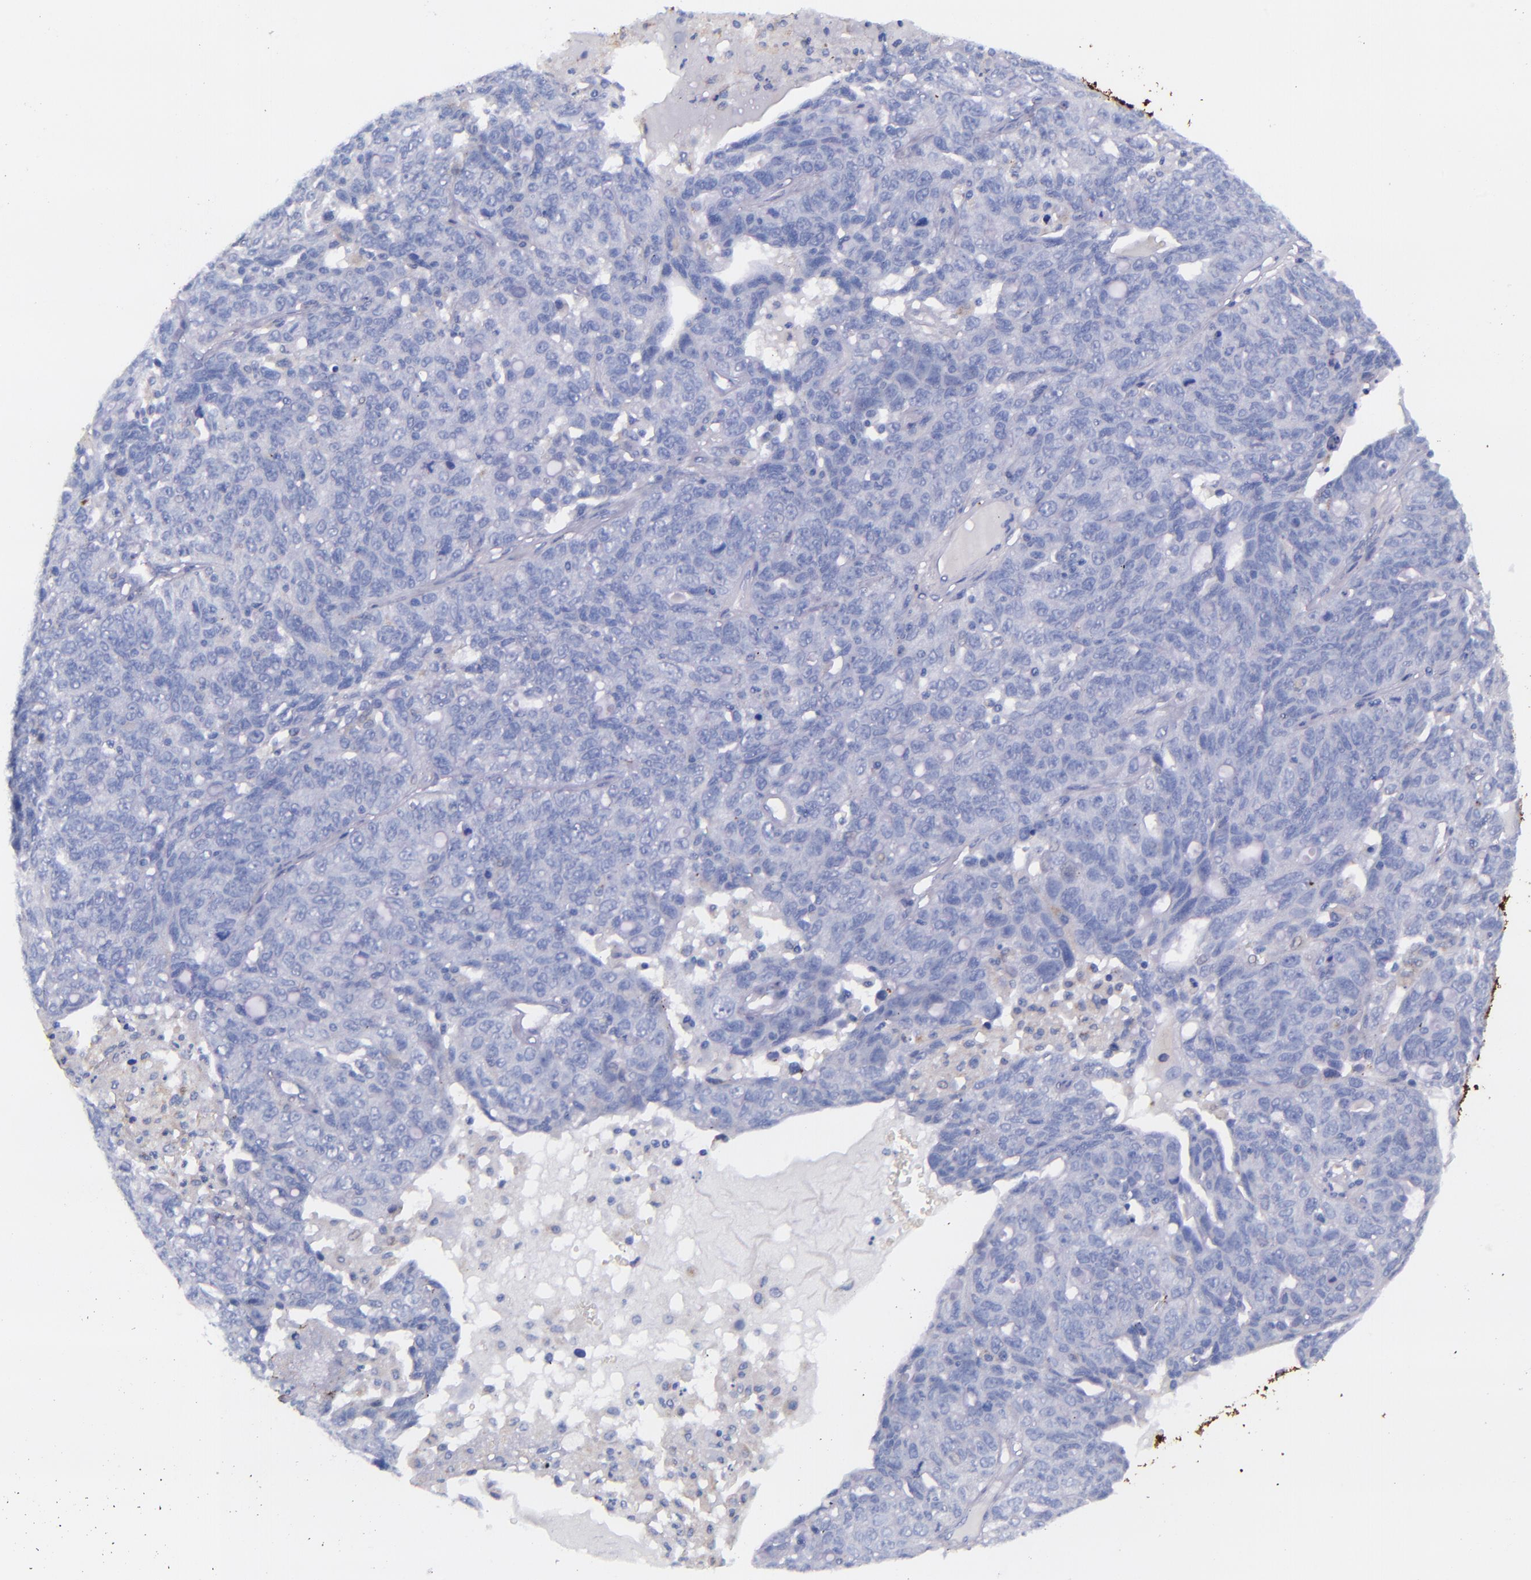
{"staining": {"intensity": "negative", "quantity": "none", "location": "none"}, "tissue": "ovarian cancer", "cell_type": "Tumor cells", "image_type": "cancer", "snomed": [{"axis": "morphology", "description": "Cystadenocarcinoma, serous, NOS"}, {"axis": "topography", "description": "Ovary"}], "caption": "Image shows no protein expression in tumor cells of ovarian cancer (serous cystadenocarcinoma) tissue.", "gene": "IVL", "patient": {"sex": "female", "age": 71}}